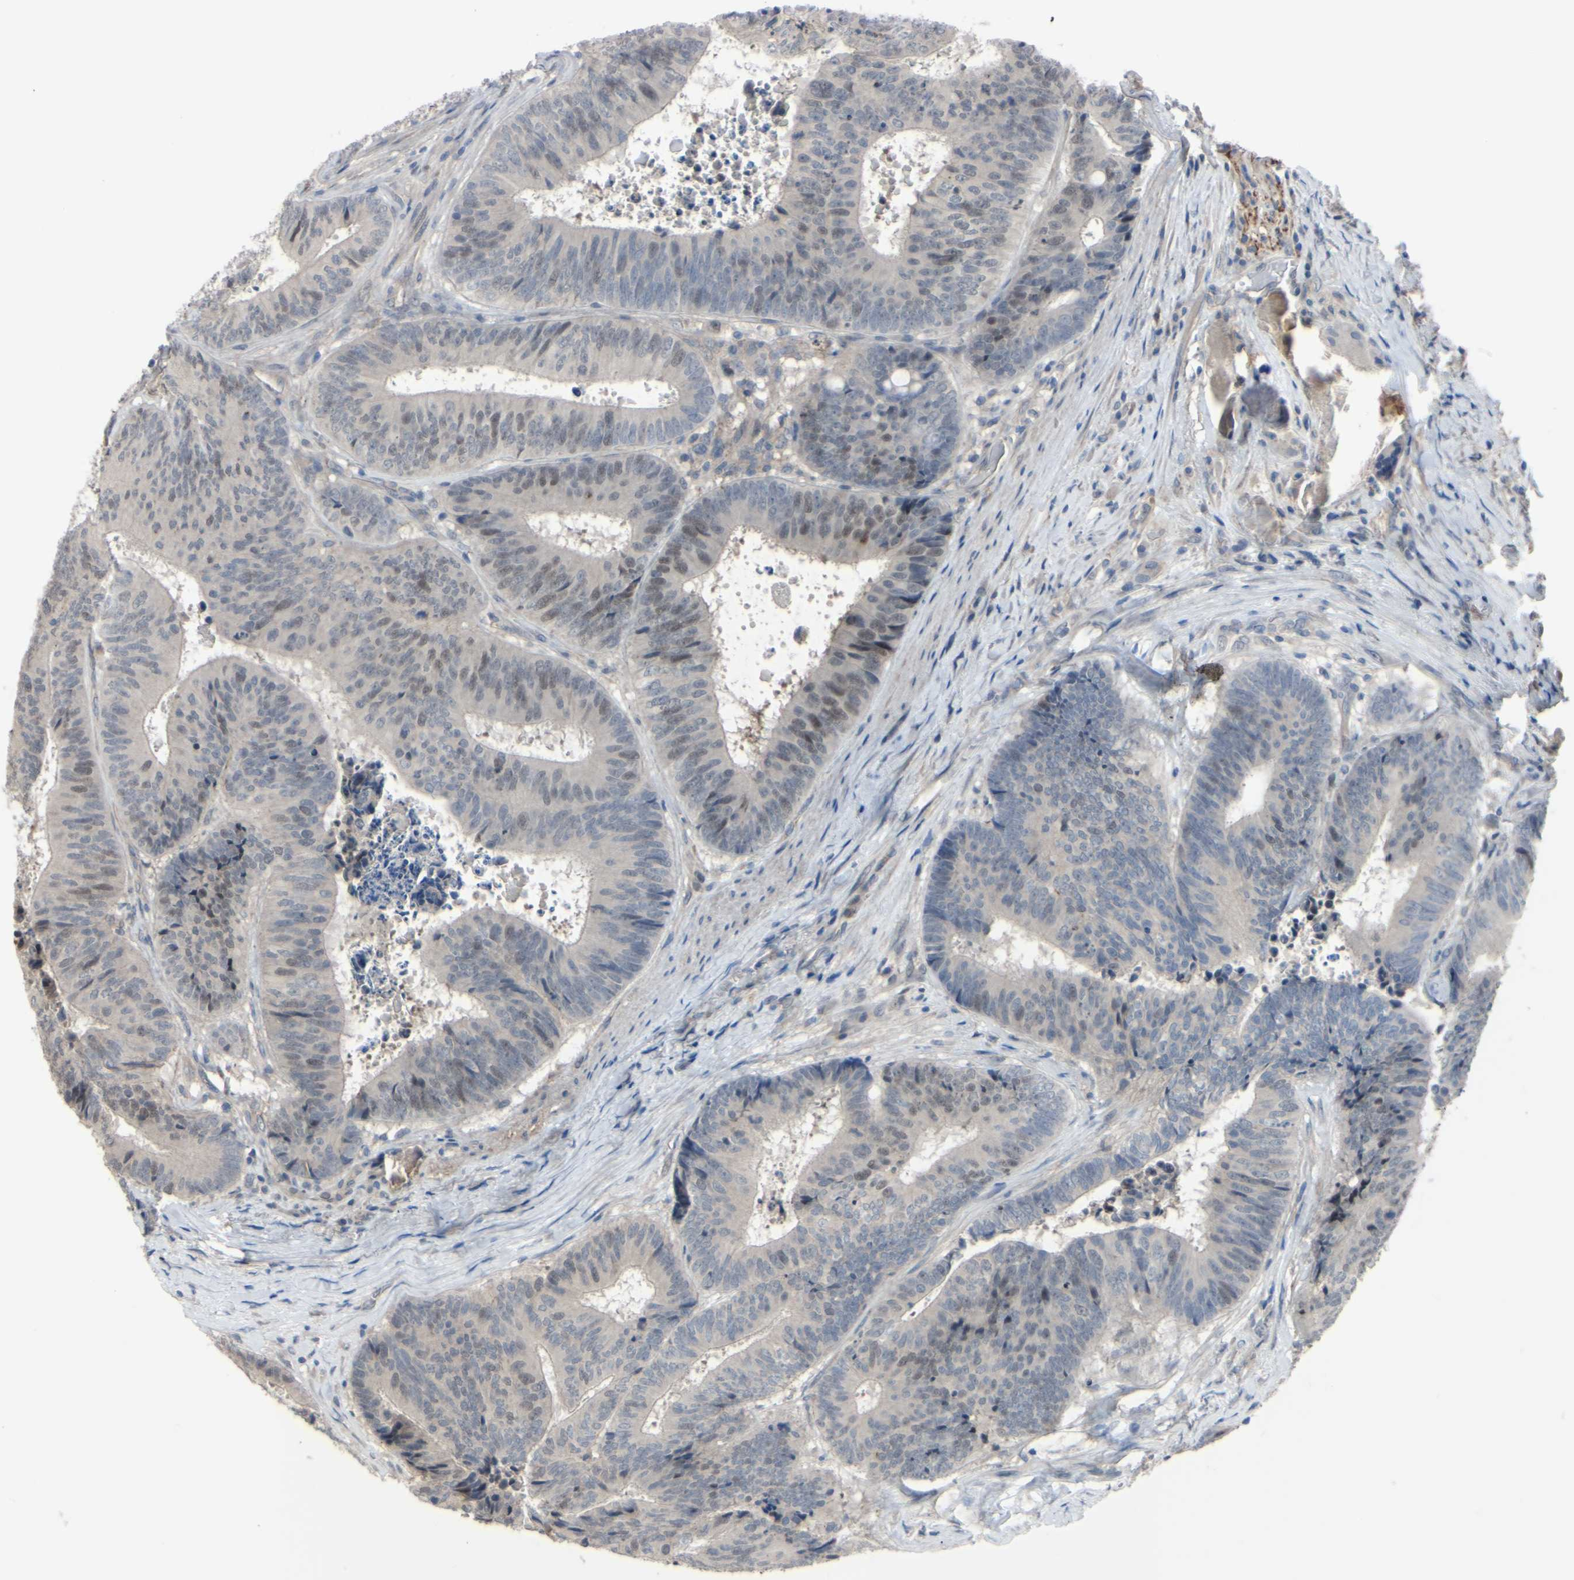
{"staining": {"intensity": "weak", "quantity": "<25%", "location": "nuclear"}, "tissue": "colorectal cancer", "cell_type": "Tumor cells", "image_type": "cancer", "snomed": [{"axis": "morphology", "description": "Adenocarcinoma, NOS"}, {"axis": "topography", "description": "Rectum"}], "caption": "Immunohistochemistry photomicrograph of human colorectal cancer stained for a protein (brown), which displays no staining in tumor cells.", "gene": "LHX9", "patient": {"sex": "male", "age": 72}}